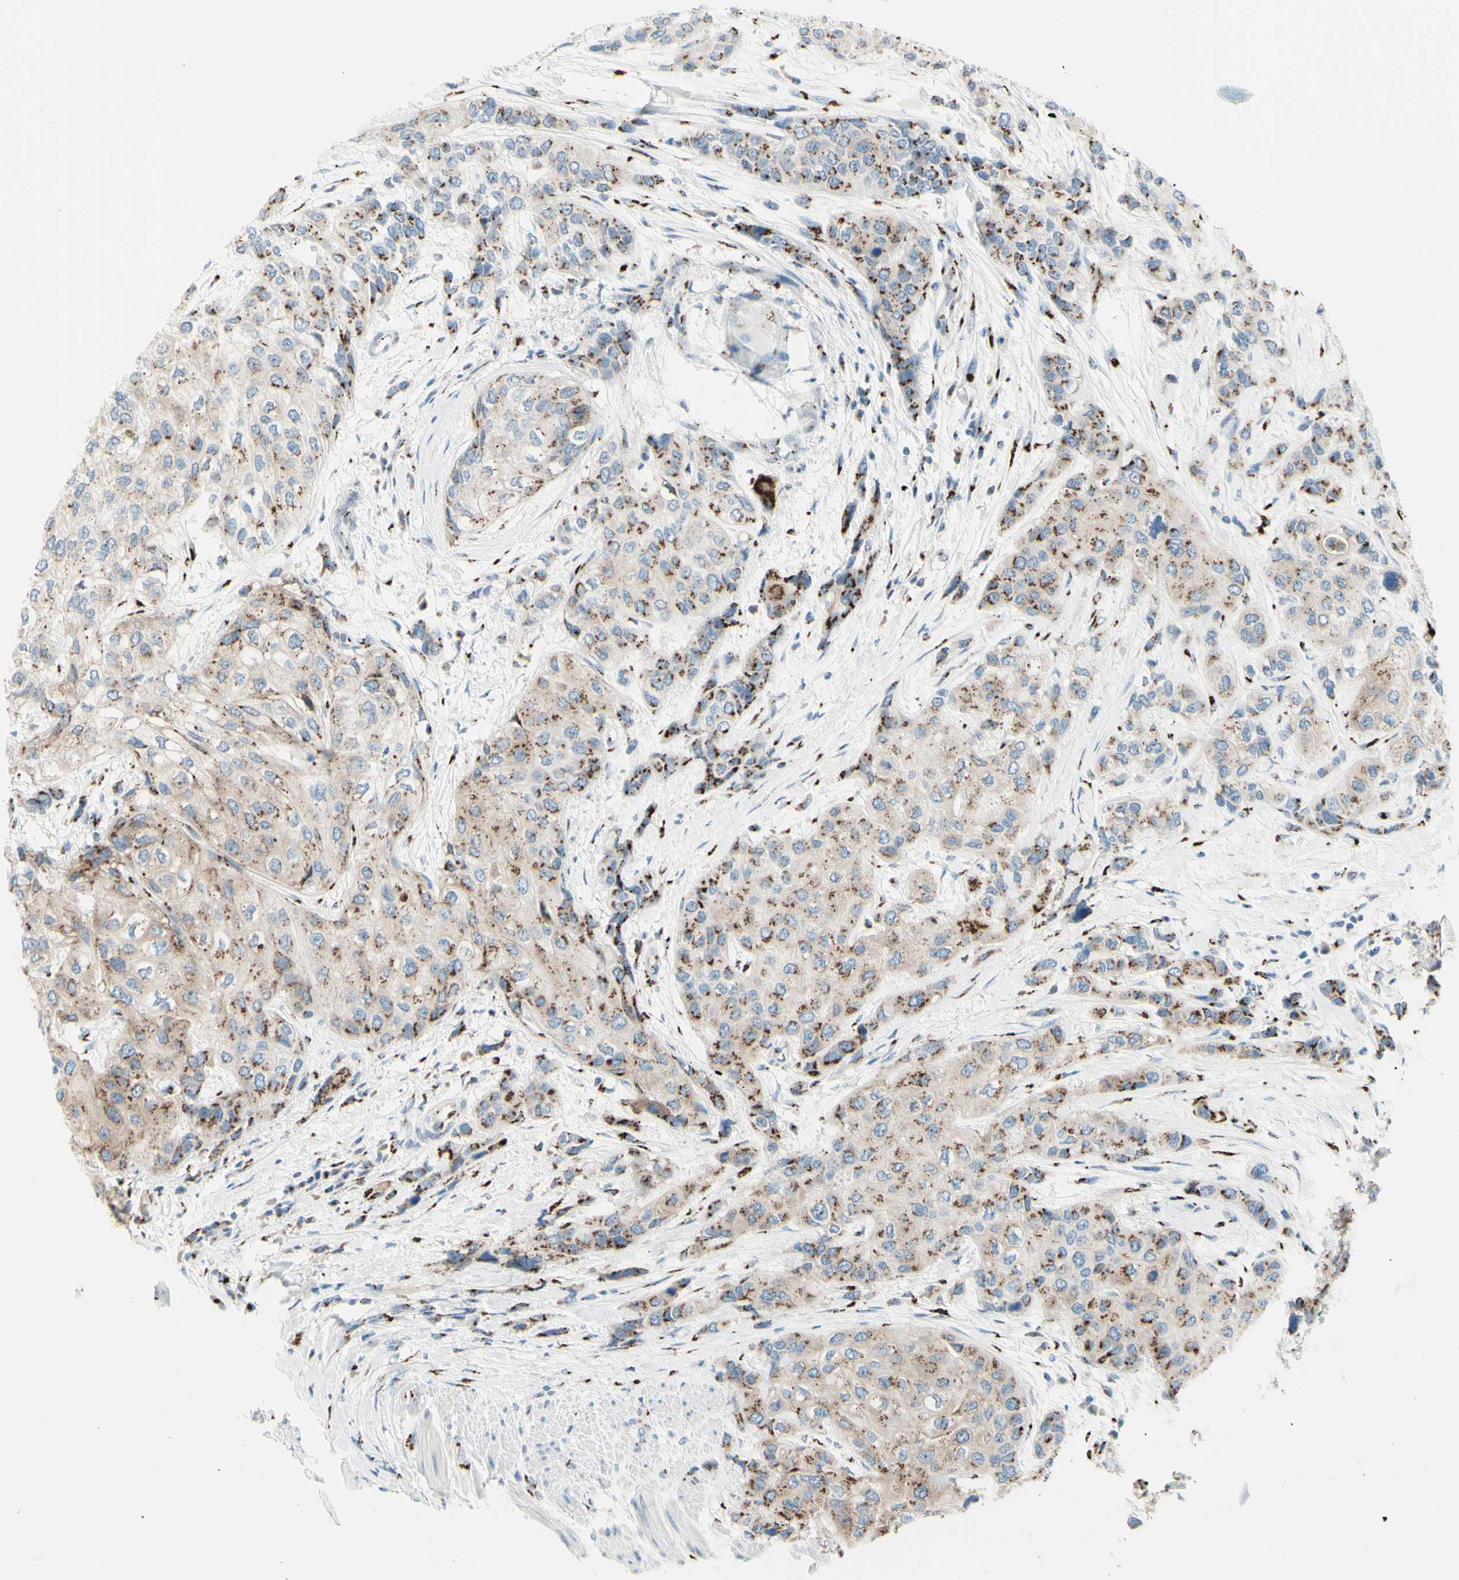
{"staining": {"intensity": "moderate", "quantity": "25%-75%", "location": "cytoplasmic/membranous"}, "tissue": "urothelial cancer", "cell_type": "Tumor cells", "image_type": "cancer", "snomed": [{"axis": "morphology", "description": "Urothelial carcinoma, High grade"}, {"axis": "topography", "description": "Urinary bladder"}], "caption": "IHC (DAB) staining of human high-grade urothelial carcinoma shows moderate cytoplasmic/membranous protein positivity in about 25%-75% of tumor cells. (DAB IHC, brown staining for protein, blue staining for nuclei).", "gene": "B4GALT1", "patient": {"sex": "female", "age": 56}}